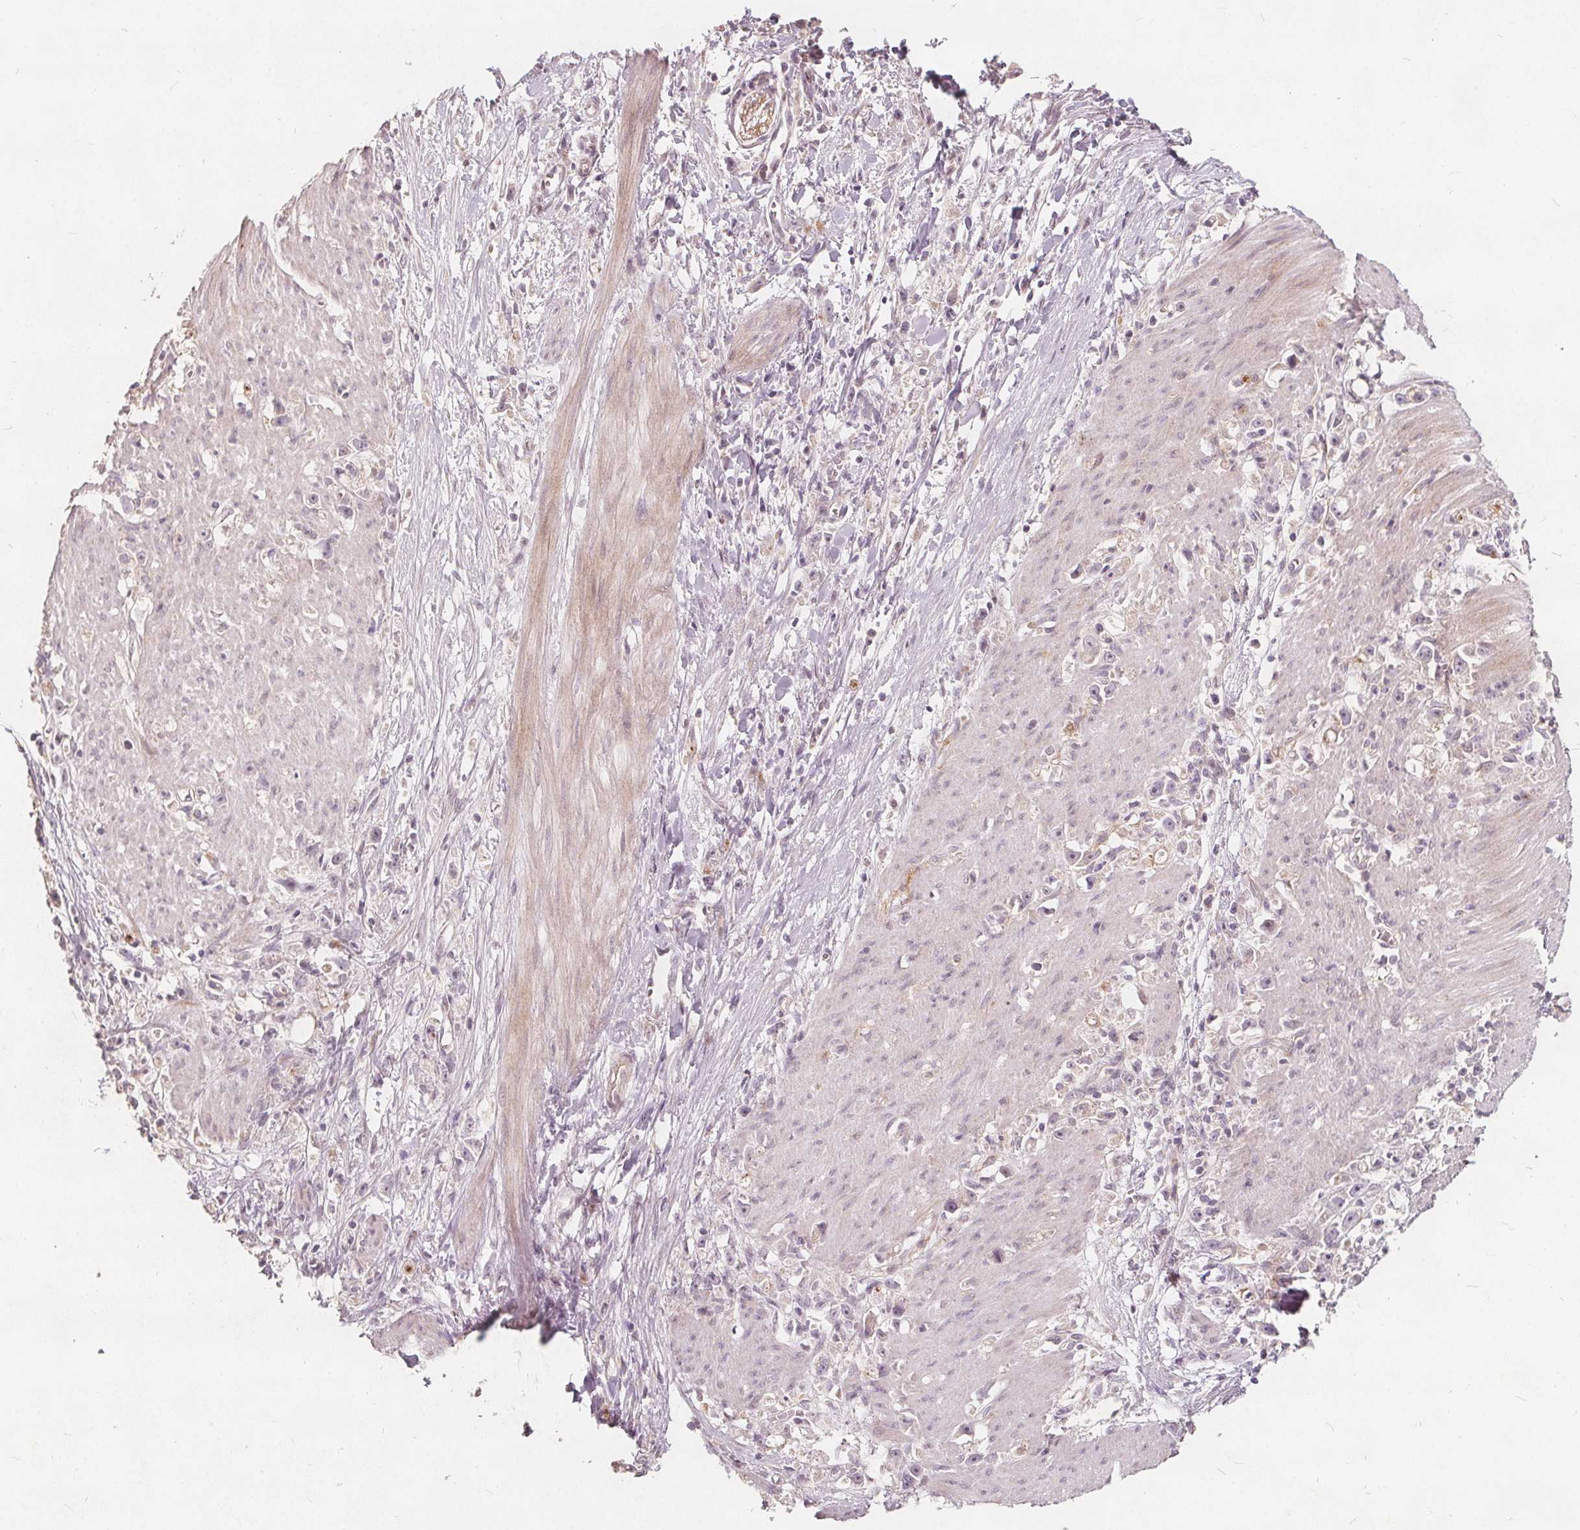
{"staining": {"intensity": "weak", "quantity": "<25%", "location": "cytoplasmic/membranous"}, "tissue": "stomach cancer", "cell_type": "Tumor cells", "image_type": "cancer", "snomed": [{"axis": "morphology", "description": "Adenocarcinoma, NOS"}, {"axis": "topography", "description": "Stomach"}], "caption": "Tumor cells show no significant protein expression in stomach adenocarcinoma. Brightfield microscopy of immunohistochemistry stained with DAB (3,3'-diaminobenzidine) (brown) and hematoxylin (blue), captured at high magnification.", "gene": "PTPRT", "patient": {"sex": "female", "age": 59}}